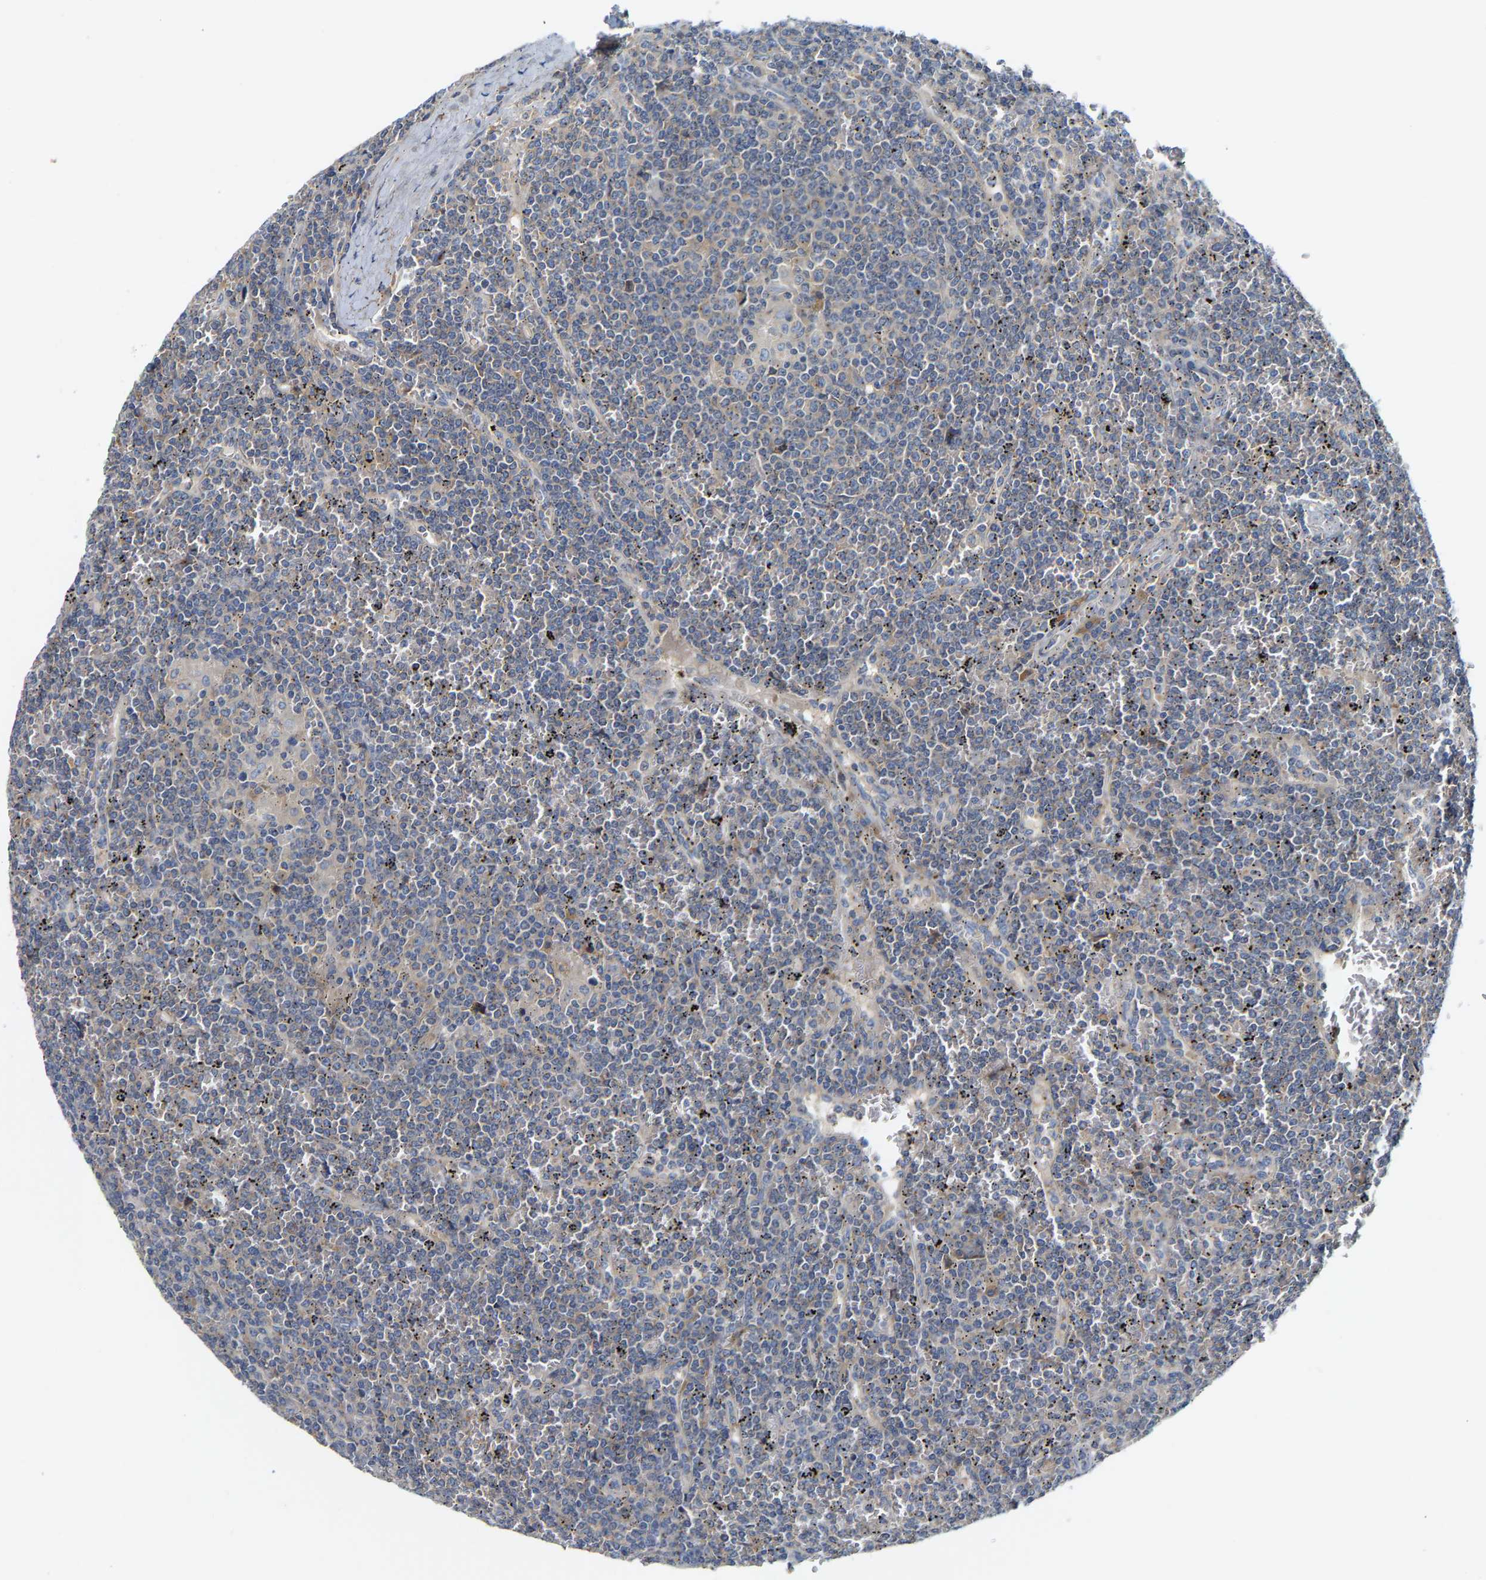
{"staining": {"intensity": "weak", "quantity": "<25%", "location": "cytoplasmic/membranous"}, "tissue": "lymphoma", "cell_type": "Tumor cells", "image_type": "cancer", "snomed": [{"axis": "morphology", "description": "Malignant lymphoma, non-Hodgkin's type, Low grade"}, {"axis": "topography", "description": "Spleen"}], "caption": "Immunohistochemistry of human malignant lymphoma, non-Hodgkin's type (low-grade) demonstrates no staining in tumor cells.", "gene": "PCNT", "patient": {"sex": "female", "age": 19}}